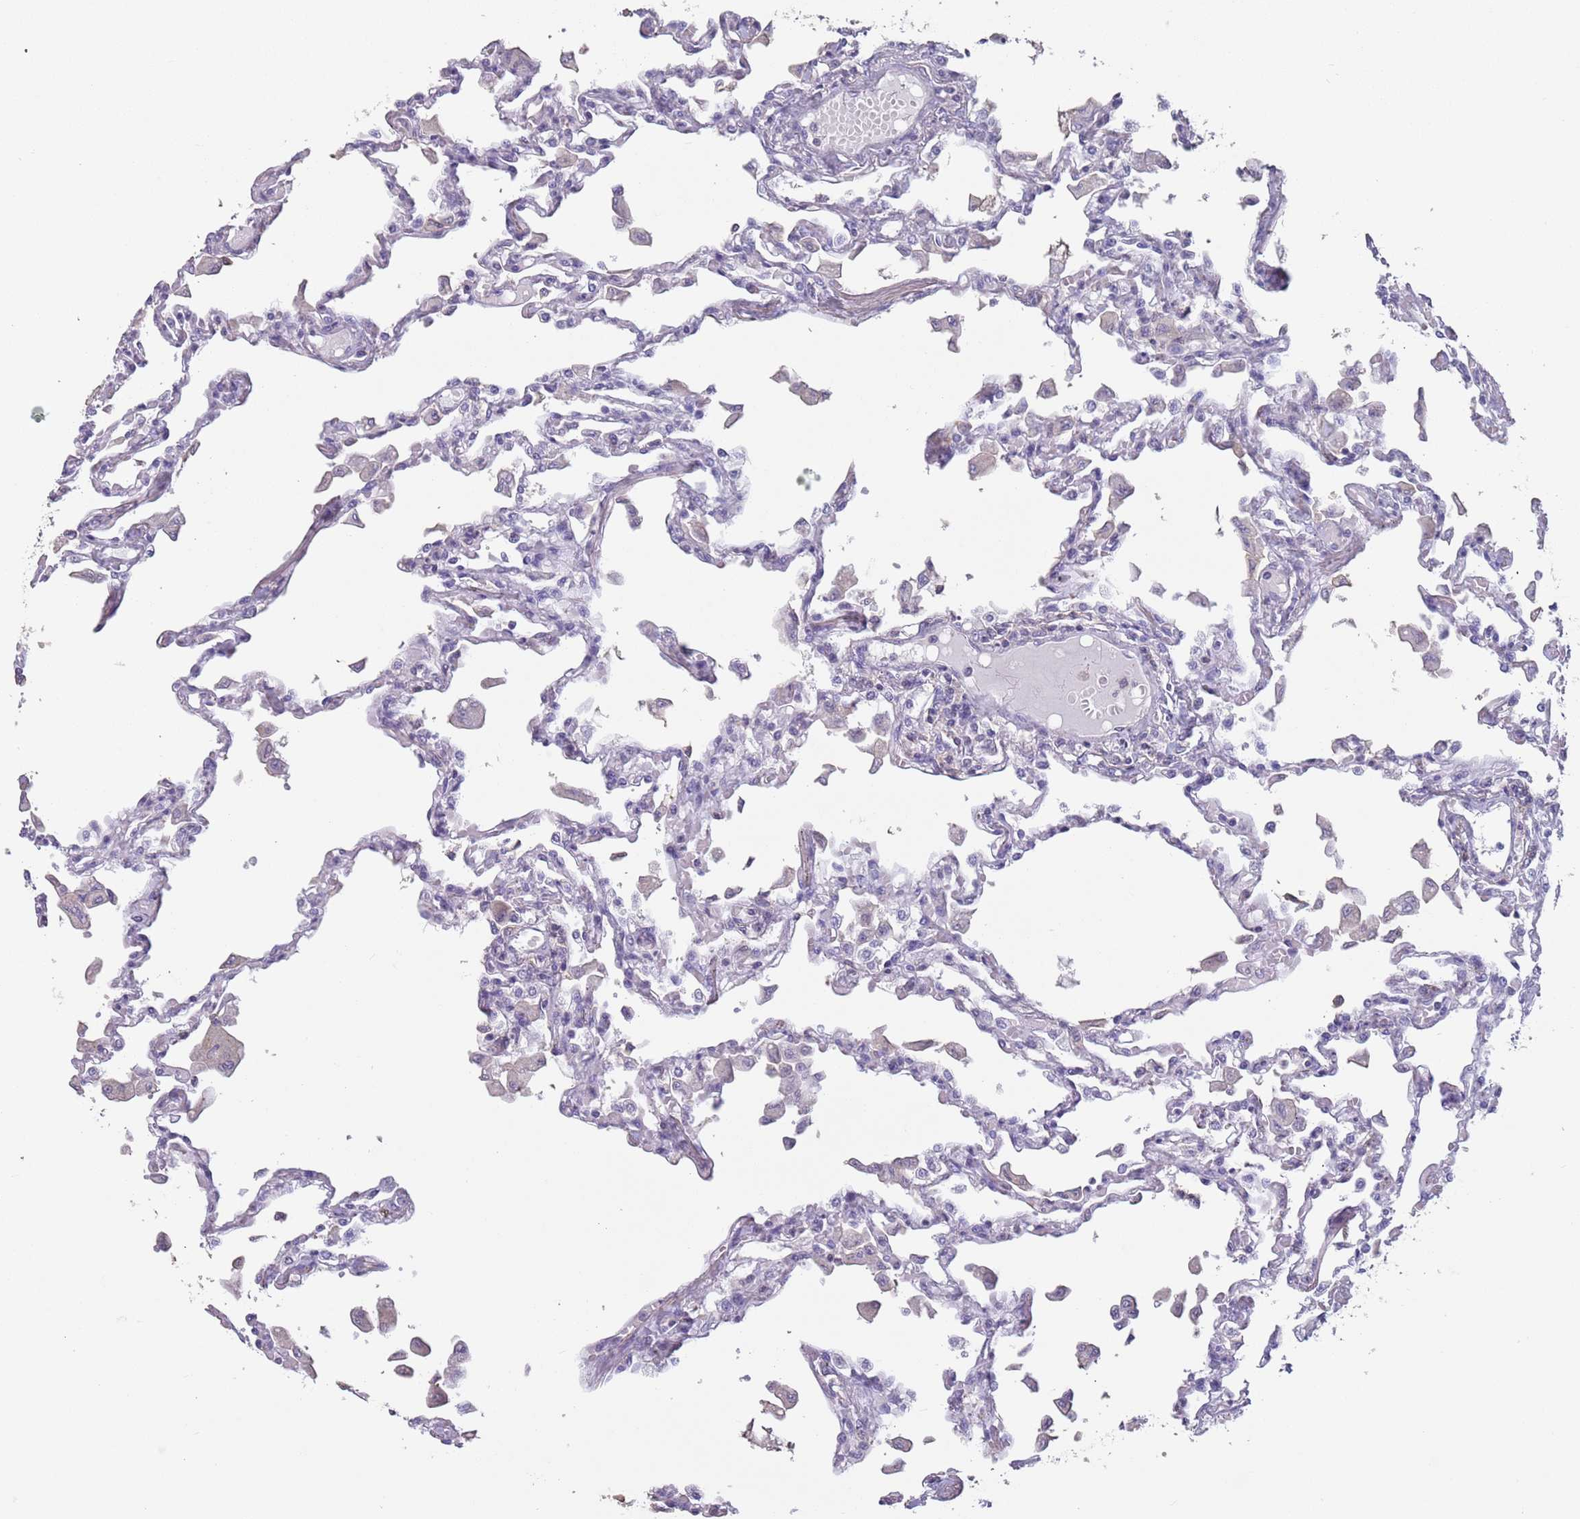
{"staining": {"intensity": "negative", "quantity": "none", "location": "none"}, "tissue": "lung", "cell_type": "Alveolar cells", "image_type": "normal", "snomed": [{"axis": "morphology", "description": "Normal tissue, NOS"}, {"axis": "topography", "description": "Bronchus"}, {"axis": "topography", "description": "Lung"}], "caption": "Lung was stained to show a protein in brown. There is no significant staining in alveolar cells. Brightfield microscopy of immunohistochemistry stained with DAB (3,3'-diaminobenzidine) (brown) and hematoxylin (blue), captured at high magnification.", "gene": "SUN5", "patient": {"sex": "female", "age": 49}}